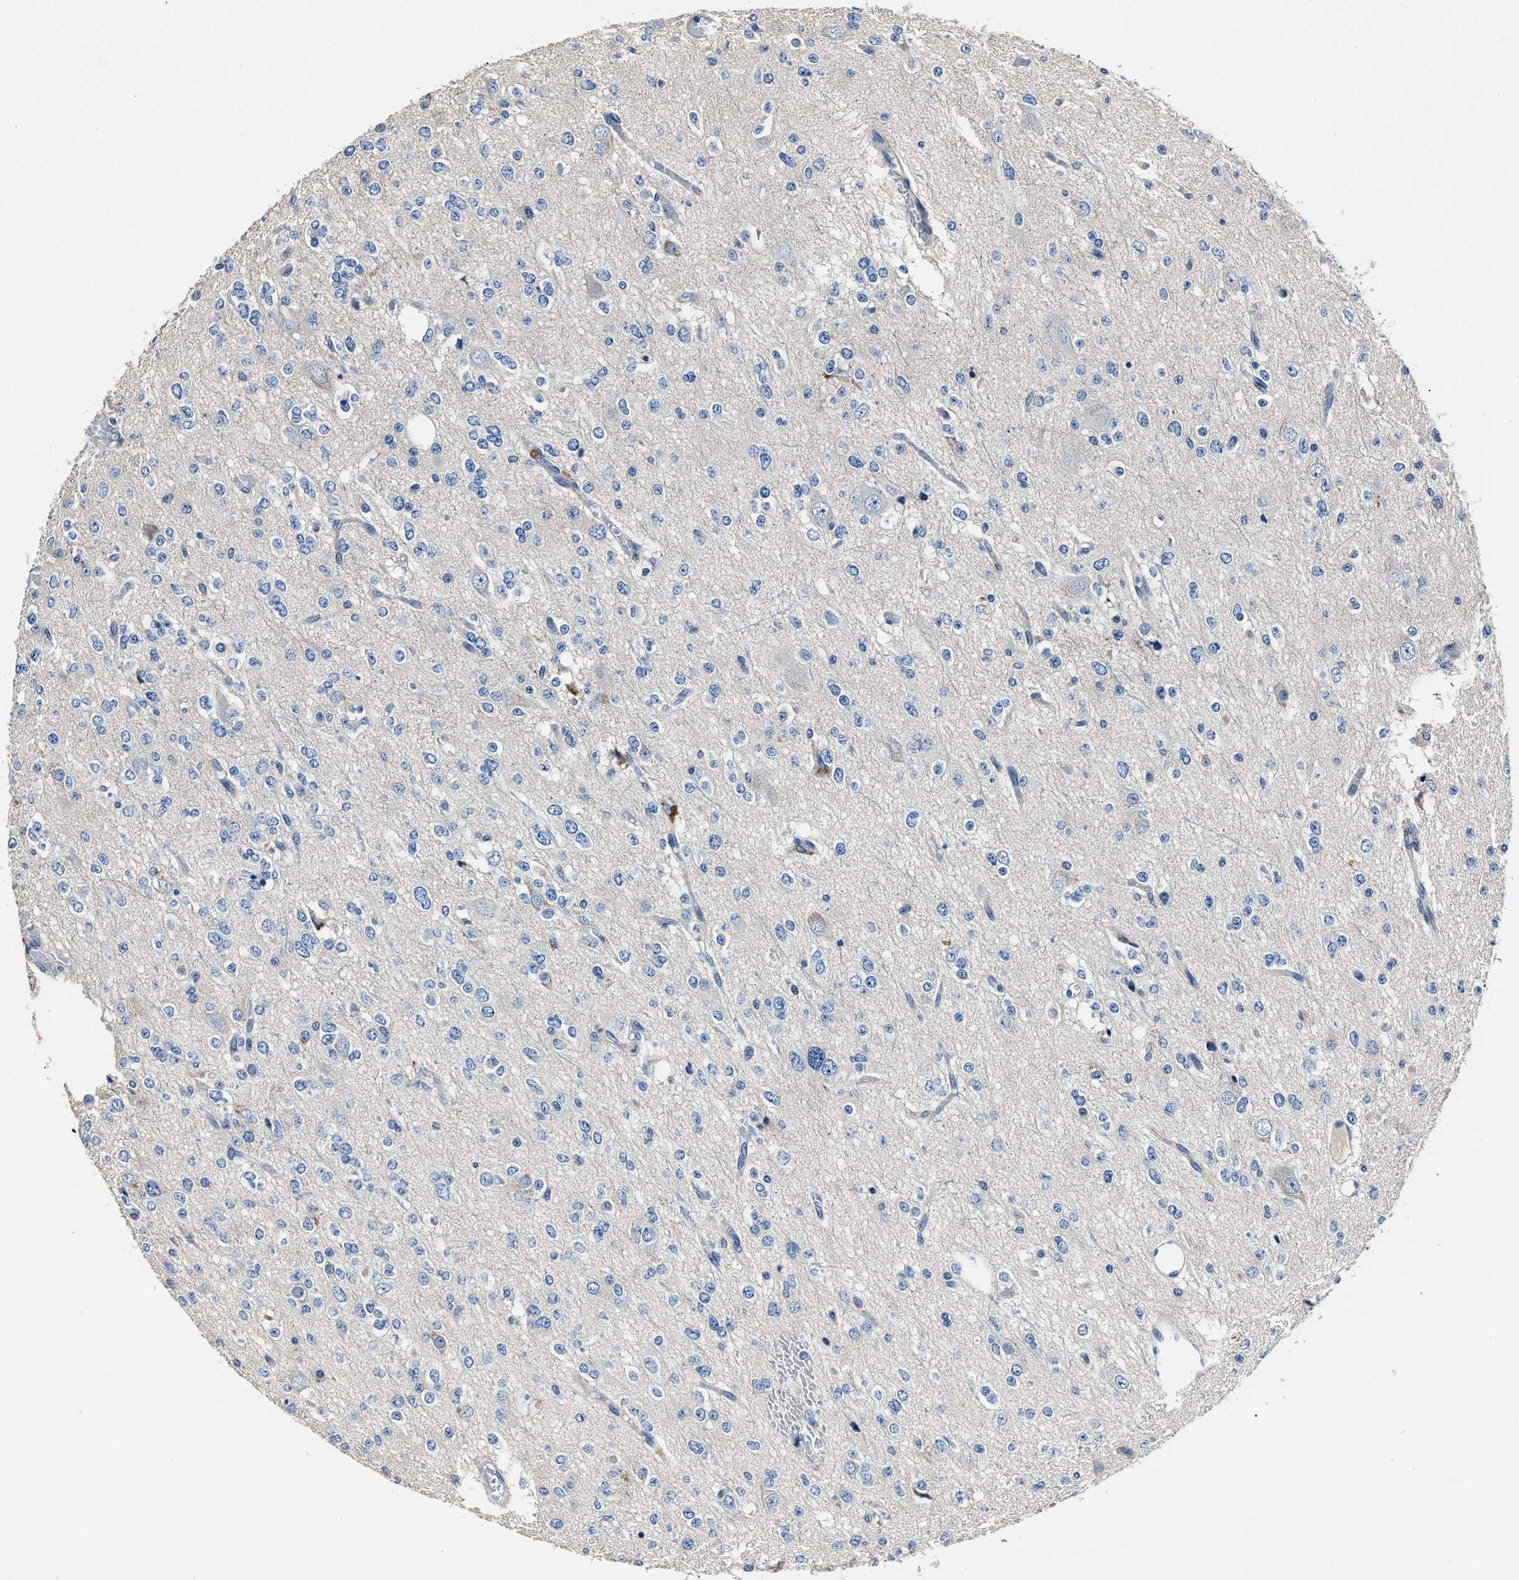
{"staining": {"intensity": "negative", "quantity": "none", "location": "none"}, "tissue": "glioma", "cell_type": "Tumor cells", "image_type": "cancer", "snomed": [{"axis": "morphology", "description": "Glioma, malignant, Low grade"}, {"axis": "topography", "description": "Brain"}], "caption": "The immunohistochemistry (IHC) micrograph has no significant positivity in tumor cells of glioma tissue. The staining is performed using DAB (3,3'-diaminobenzidine) brown chromogen with nuclei counter-stained in using hematoxylin.", "gene": "DNAJC24", "patient": {"sex": "male", "age": 38}}